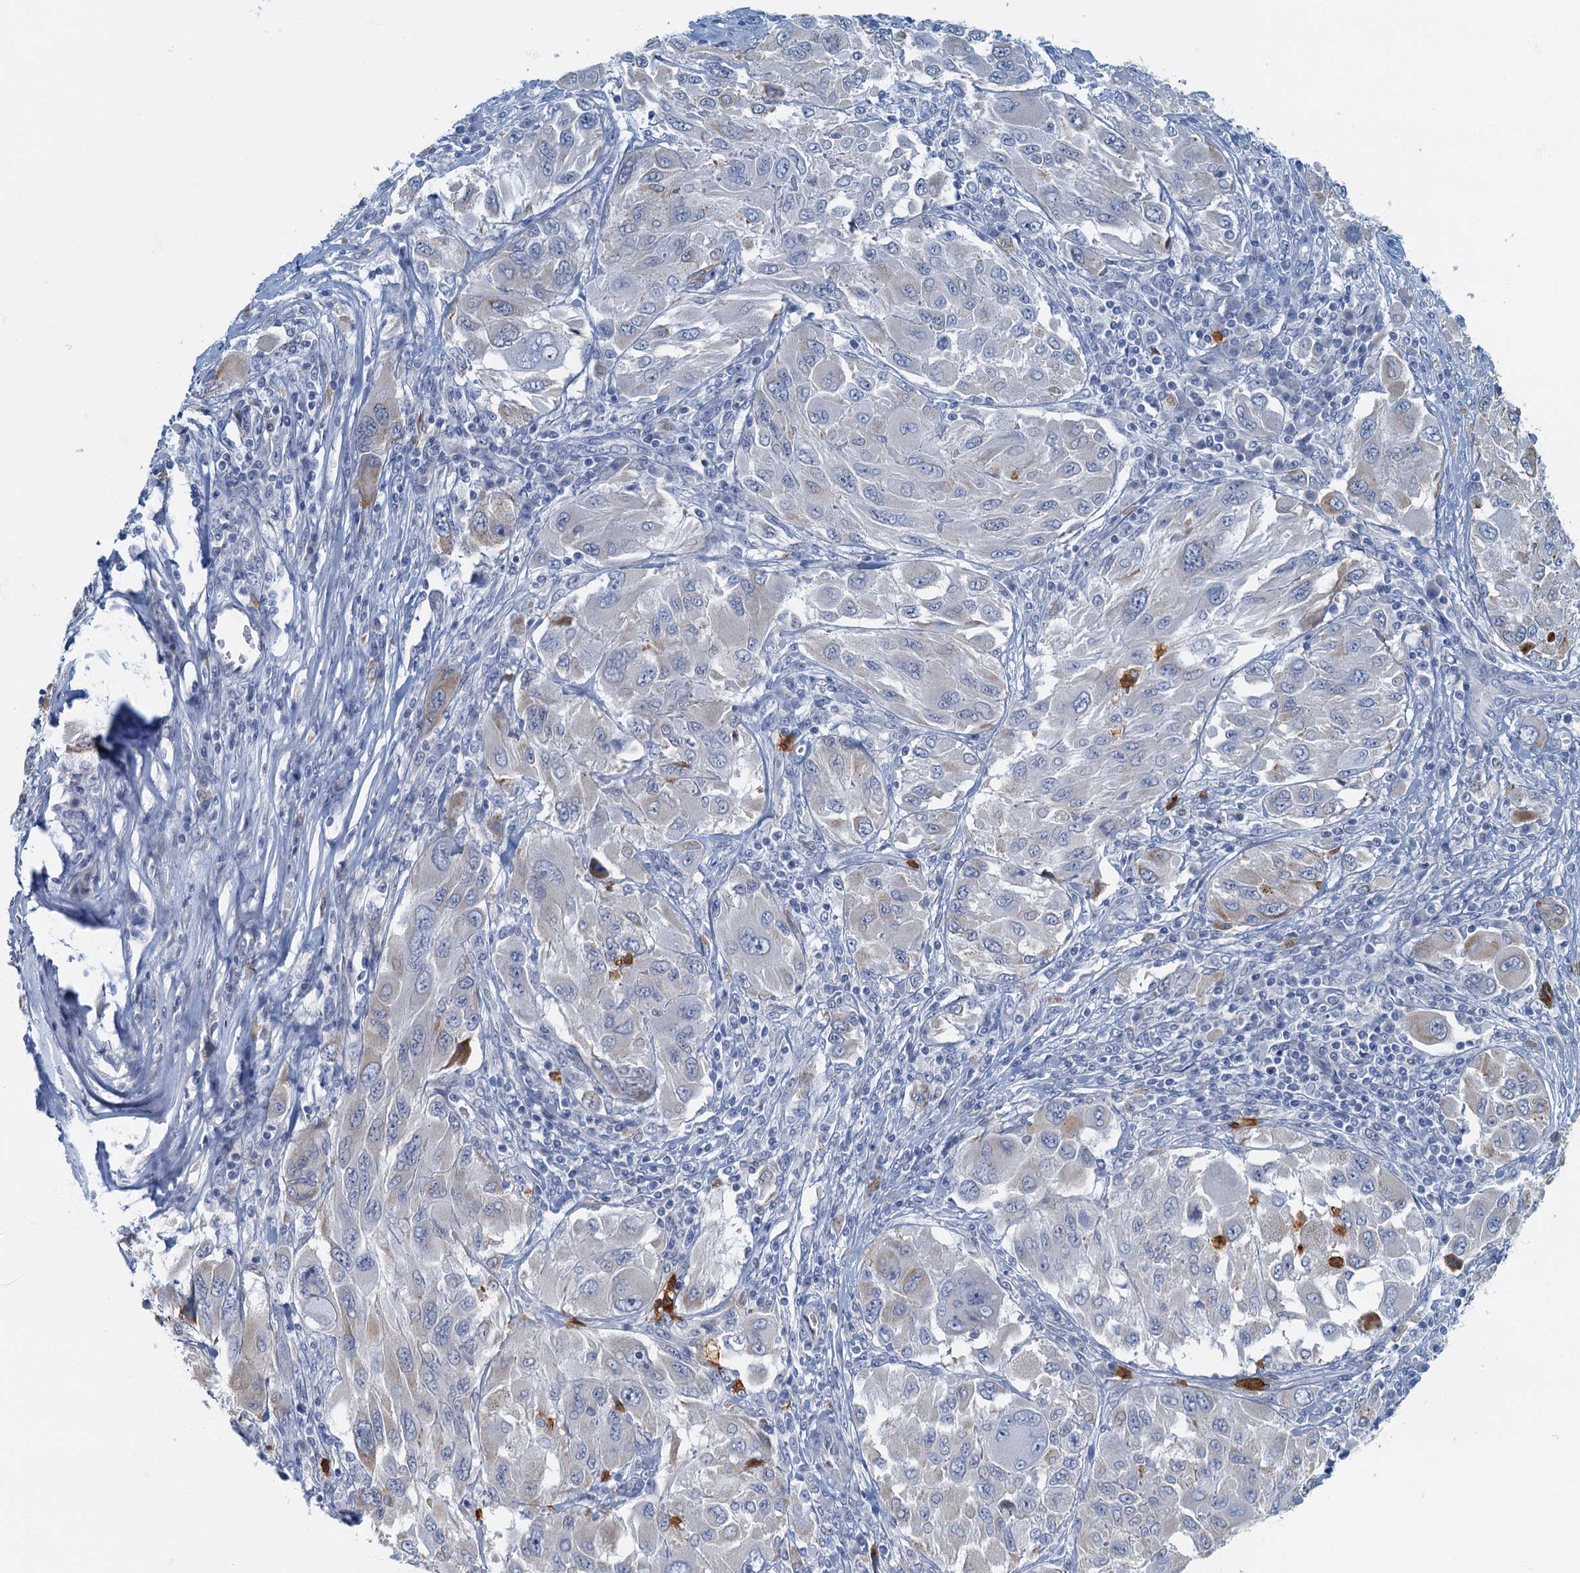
{"staining": {"intensity": "weak", "quantity": "<25%", "location": "cytoplasmic/membranous"}, "tissue": "melanoma", "cell_type": "Tumor cells", "image_type": "cancer", "snomed": [{"axis": "morphology", "description": "Malignant melanoma, NOS"}, {"axis": "topography", "description": "Skin"}], "caption": "A micrograph of melanoma stained for a protein demonstrates no brown staining in tumor cells.", "gene": "ANKDD1A", "patient": {"sex": "female", "age": 91}}